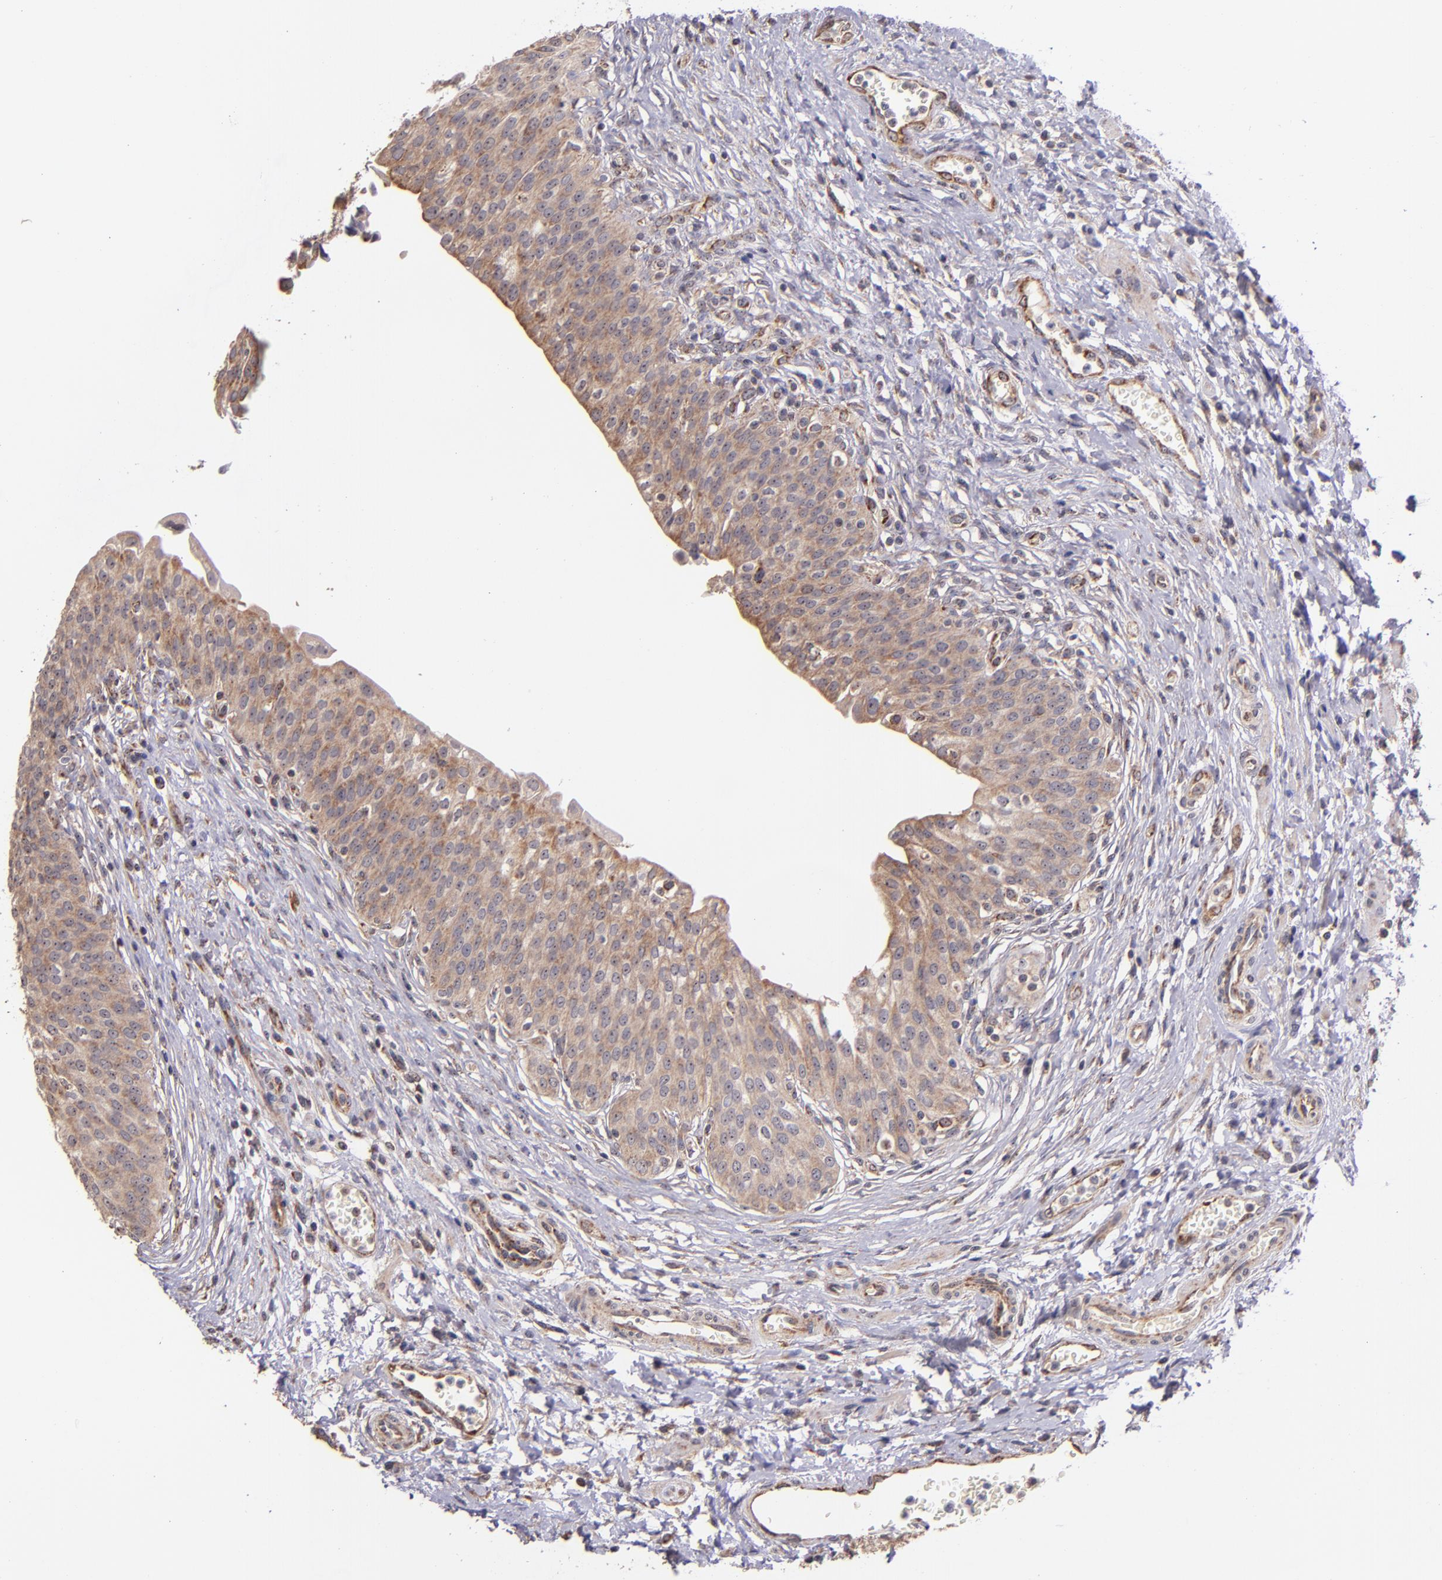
{"staining": {"intensity": "moderate", "quantity": ">75%", "location": "cytoplasmic/membranous"}, "tissue": "urinary bladder", "cell_type": "Urothelial cells", "image_type": "normal", "snomed": [{"axis": "morphology", "description": "Normal tissue, NOS"}, {"axis": "topography", "description": "Smooth muscle"}, {"axis": "topography", "description": "Urinary bladder"}], "caption": "Brown immunohistochemical staining in unremarkable human urinary bladder demonstrates moderate cytoplasmic/membranous expression in approximately >75% of urothelial cells.", "gene": "SHC1", "patient": {"sex": "male", "age": 35}}